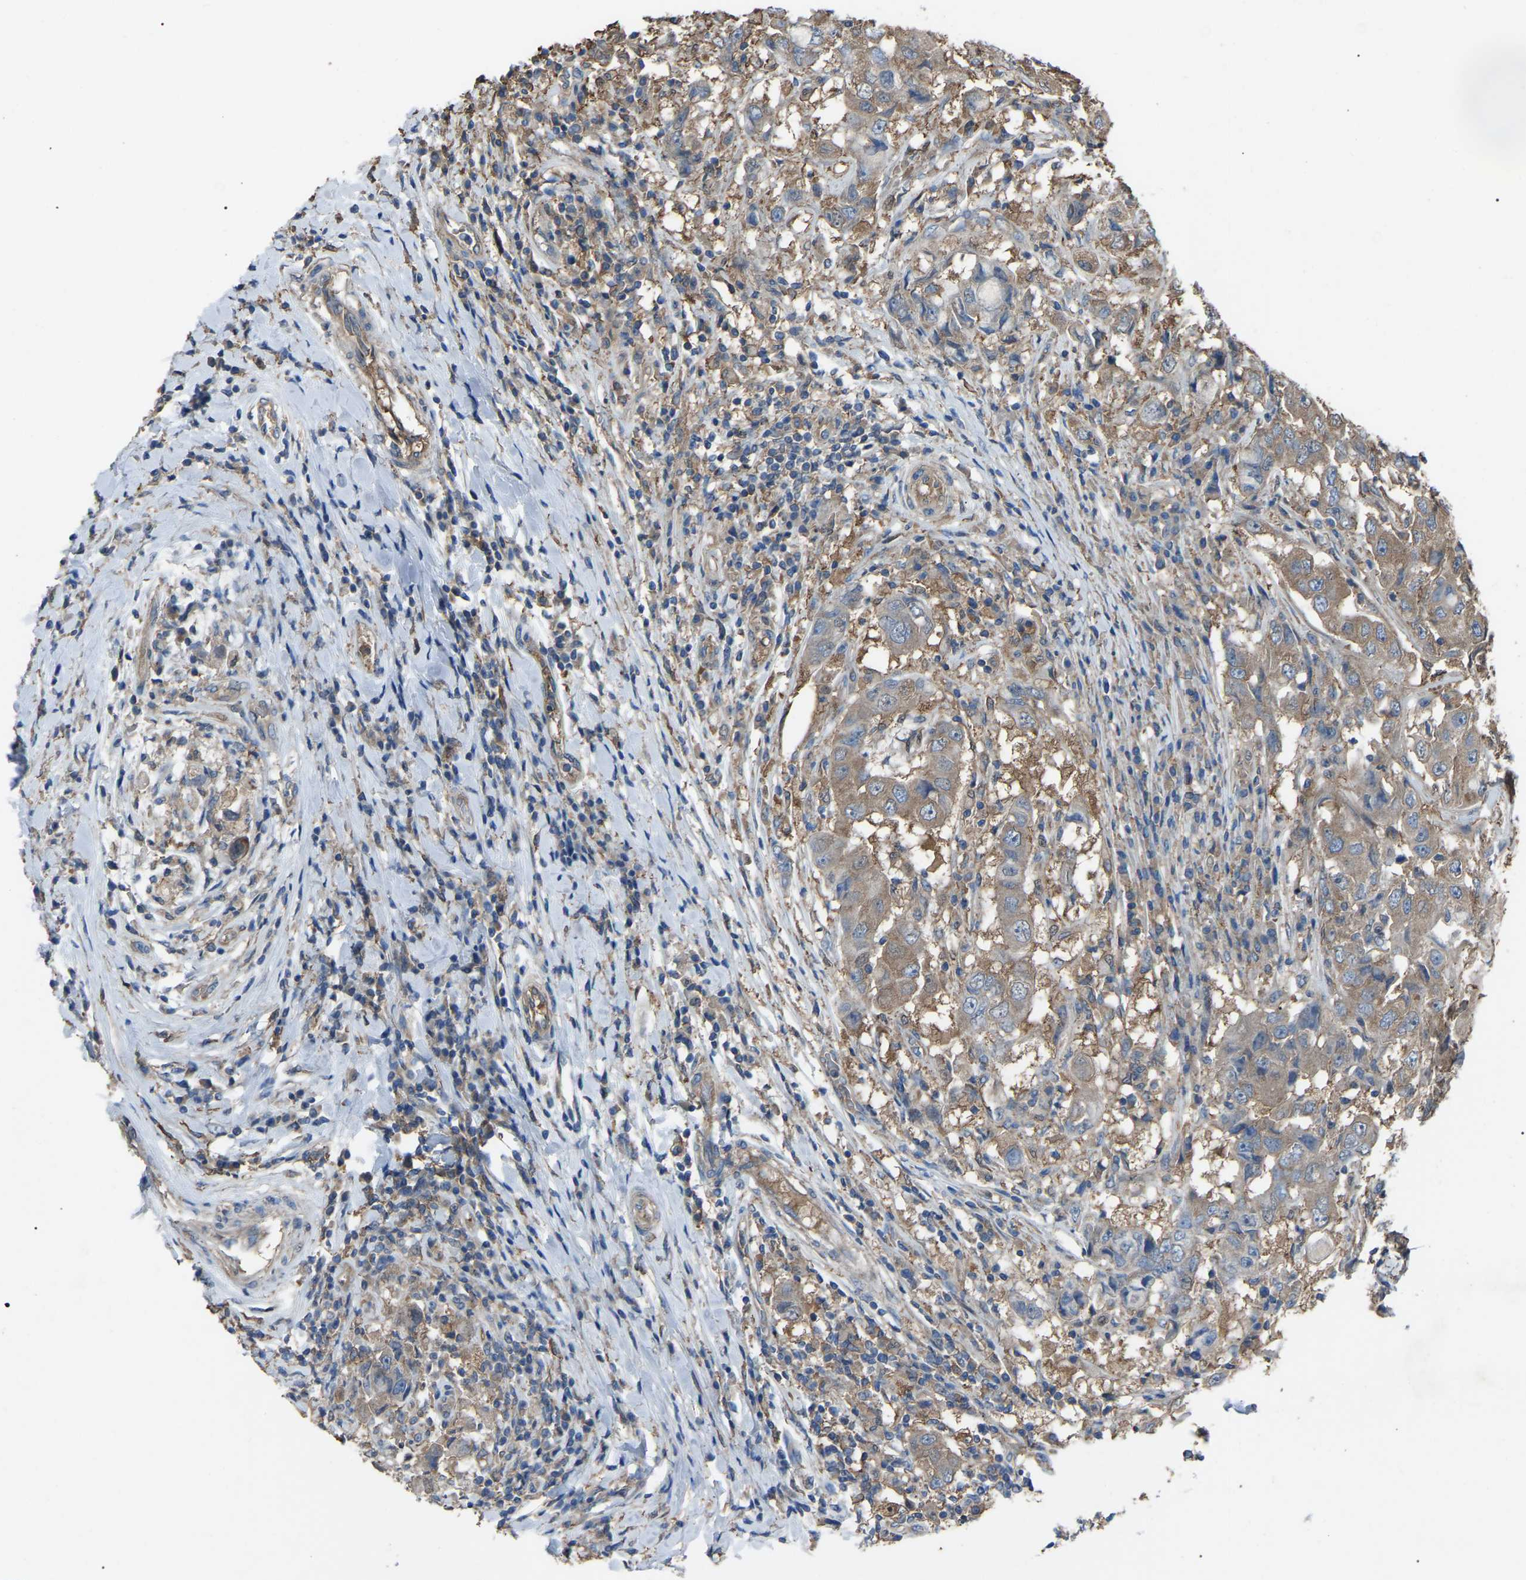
{"staining": {"intensity": "moderate", "quantity": ">75%", "location": "cytoplasmic/membranous"}, "tissue": "breast cancer", "cell_type": "Tumor cells", "image_type": "cancer", "snomed": [{"axis": "morphology", "description": "Duct carcinoma"}, {"axis": "topography", "description": "Breast"}], "caption": "A micrograph showing moderate cytoplasmic/membranous staining in about >75% of tumor cells in breast cancer, as visualized by brown immunohistochemical staining.", "gene": "AIMP1", "patient": {"sex": "female", "age": 27}}